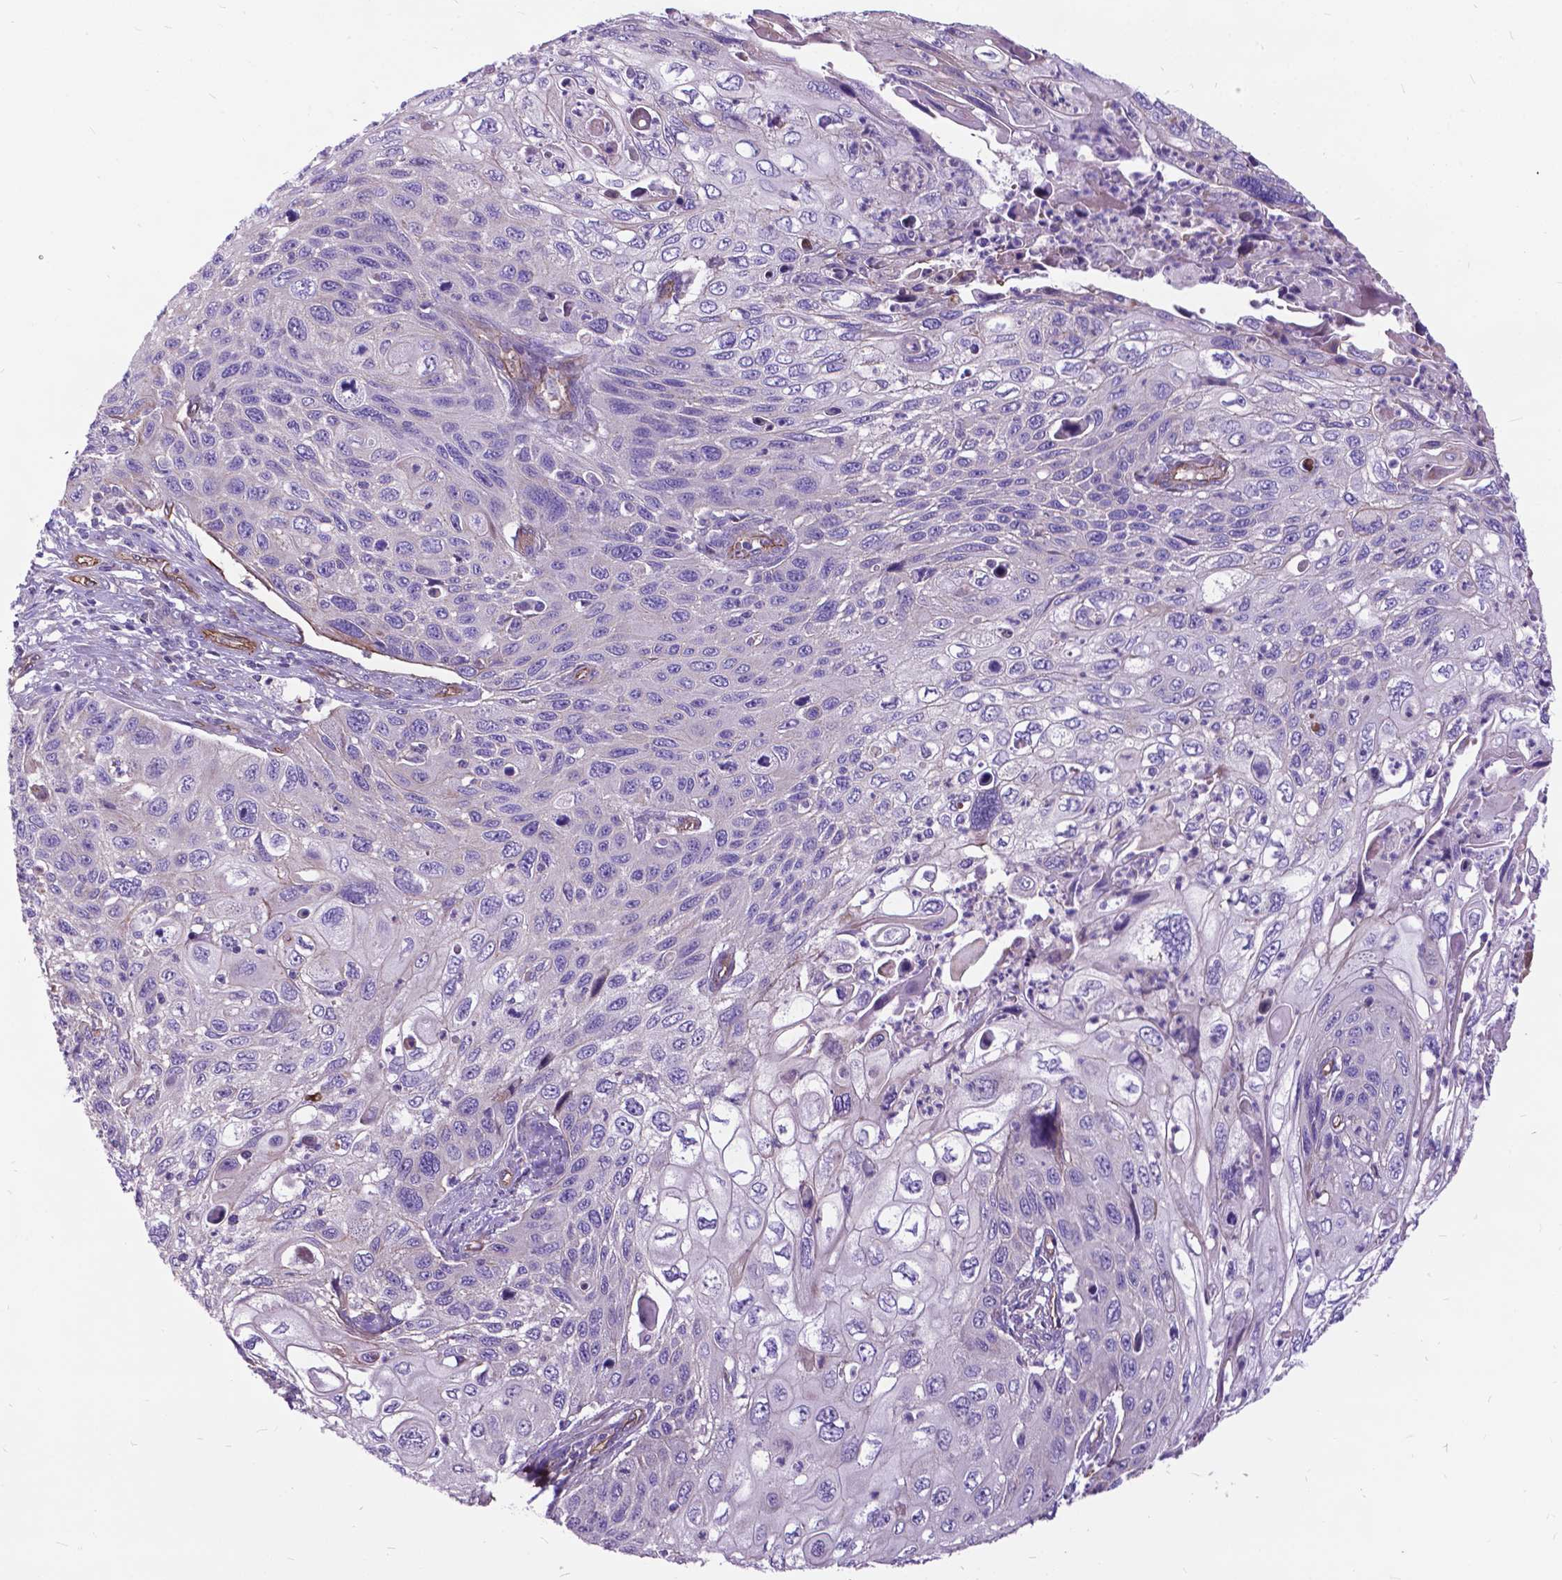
{"staining": {"intensity": "negative", "quantity": "none", "location": "none"}, "tissue": "cervical cancer", "cell_type": "Tumor cells", "image_type": "cancer", "snomed": [{"axis": "morphology", "description": "Squamous cell carcinoma, NOS"}, {"axis": "topography", "description": "Cervix"}], "caption": "The histopathology image displays no significant expression in tumor cells of cervical cancer.", "gene": "FLT4", "patient": {"sex": "female", "age": 70}}